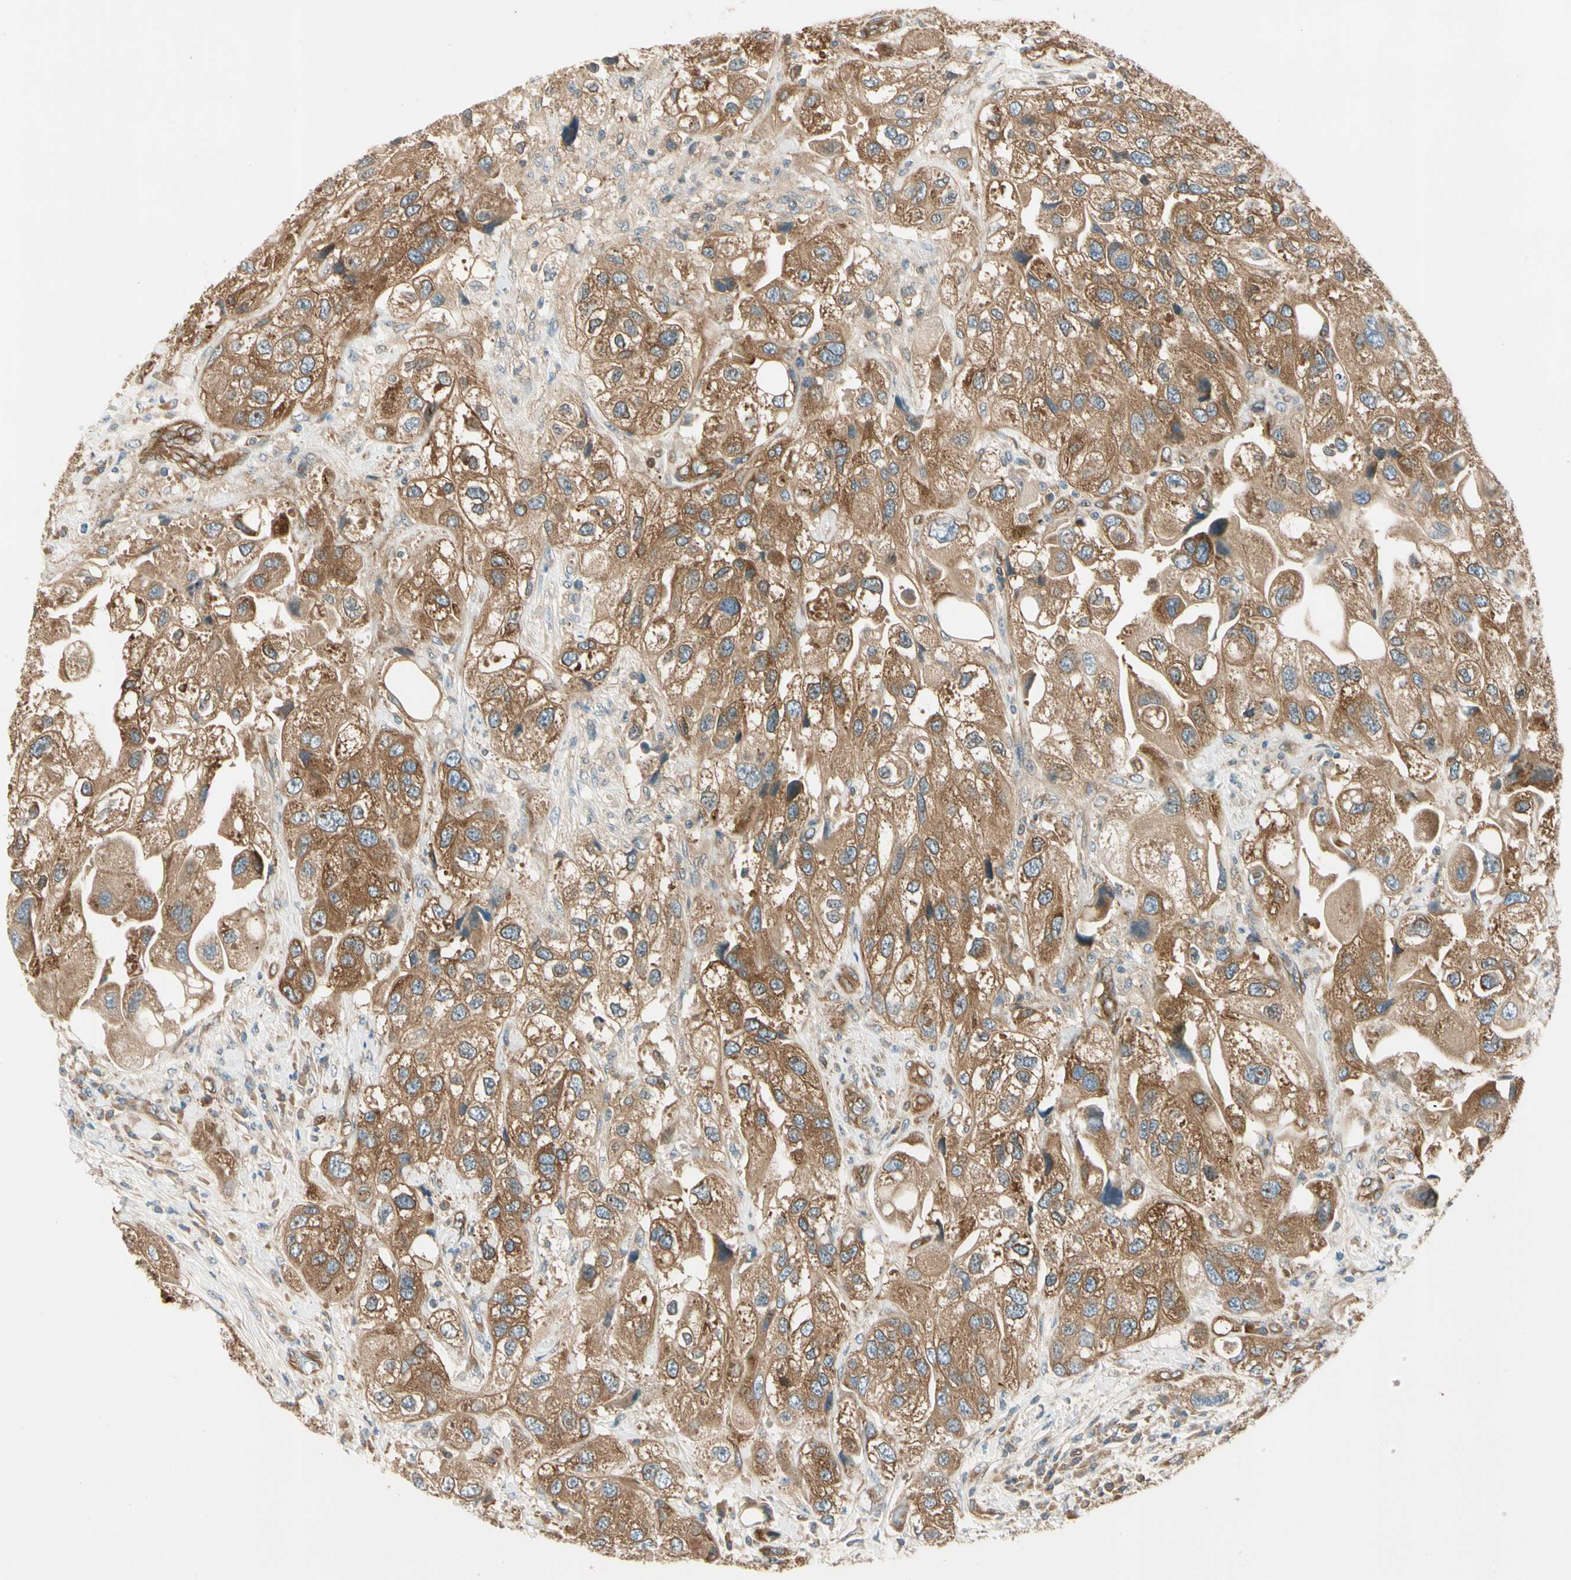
{"staining": {"intensity": "strong", "quantity": ">75%", "location": "cytoplasmic/membranous"}, "tissue": "urothelial cancer", "cell_type": "Tumor cells", "image_type": "cancer", "snomed": [{"axis": "morphology", "description": "Urothelial carcinoma, High grade"}, {"axis": "topography", "description": "Urinary bladder"}], "caption": "Immunohistochemical staining of human urothelial cancer displays strong cytoplasmic/membranous protein staining in about >75% of tumor cells.", "gene": "ROCK2", "patient": {"sex": "female", "age": 64}}